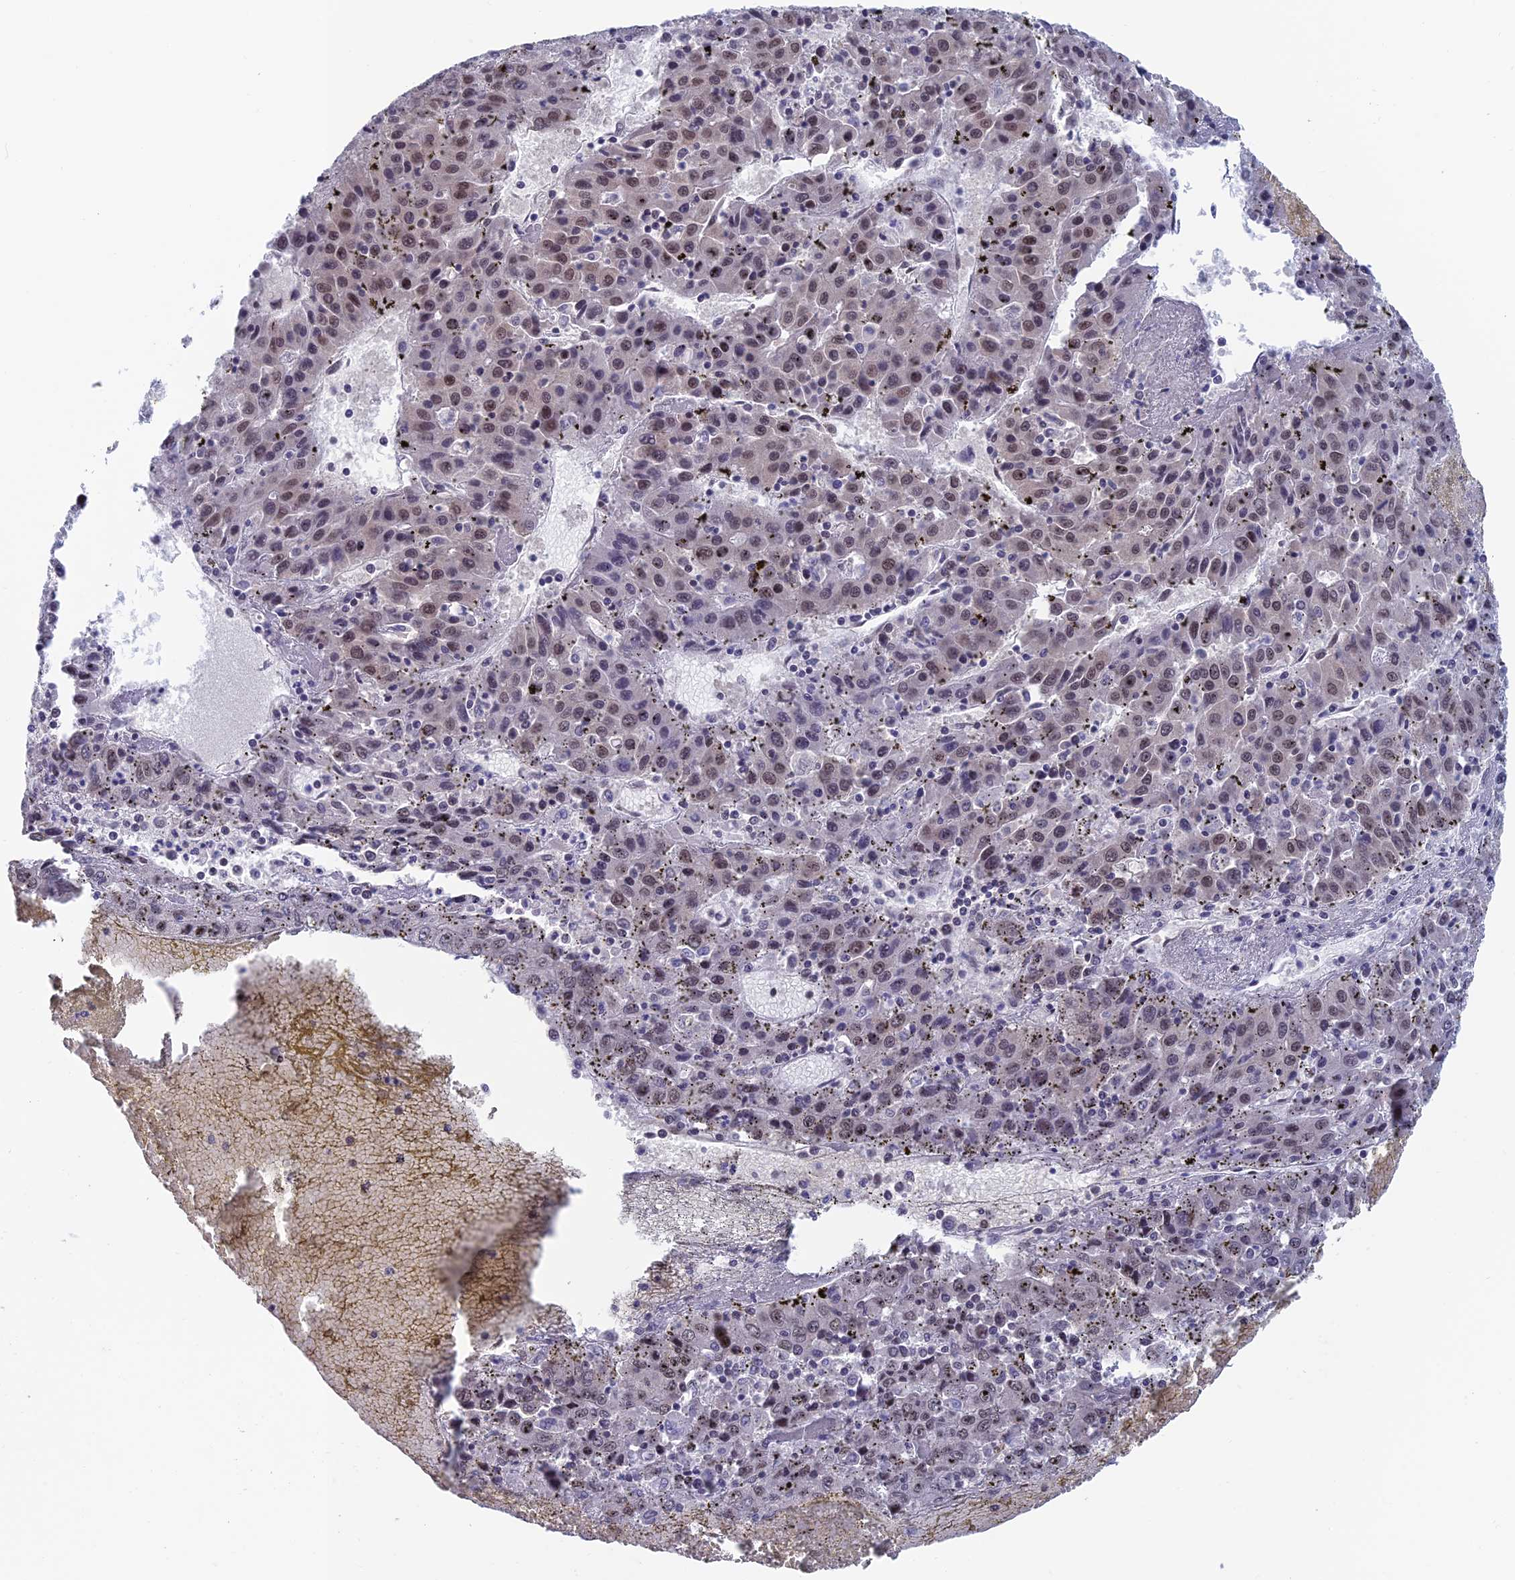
{"staining": {"intensity": "moderate", "quantity": ">75%", "location": "nuclear"}, "tissue": "liver cancer", "cell_type": "Tumor cells", "image_type": "cancer", "snomed": [{"axis": "morphology", "description": "Carcinoma, Hepatocellular, NOS"}, {"axis": "topography", "description": "Liver"}], "caption": "High-magnification brightfield microscopy of liver cancer stained with DAB (brown) and counterstained with hematoxylin (blue). tumor cells exhibit moderate nuclear expression is appreciated in about>75% of cells. The staining is performed using DAB (3,3'-diaminobenzidine) brown chromogen to label protein expression. The nuclei are counter-stained blue using hematoxylin.", "gene": "NABP2", "patient": {"sex": "female", "age": 53}}